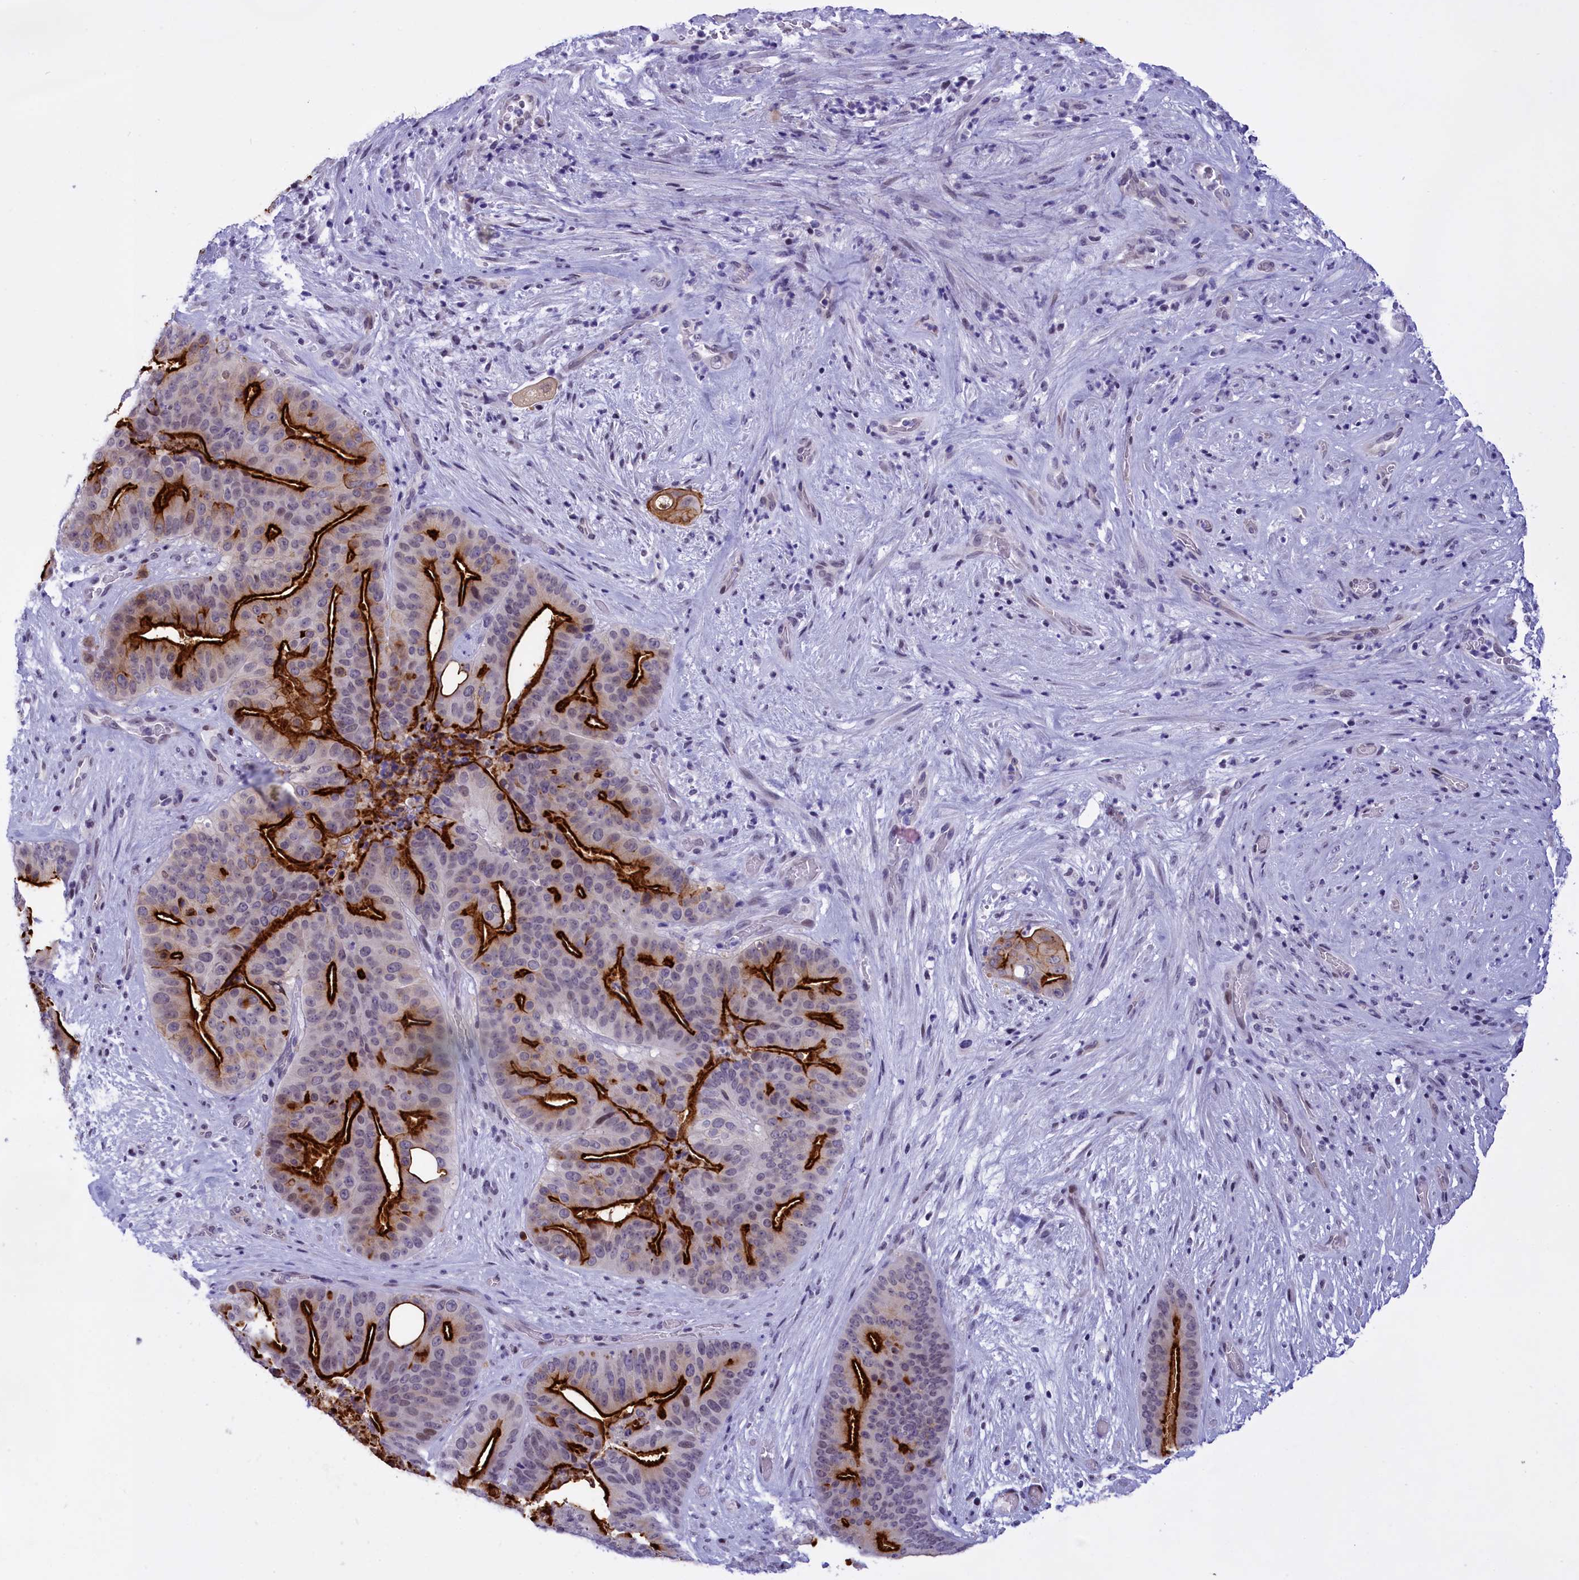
{"staining": {"intensity": "strong", "quantity": "25%-75%", "location": "cytoplasmic/membranous"}, "tissue": "pancreatic cancer", "cell_type": "Tumor cells", "image_type": "cancer", "snomed": [{"axis": "morphology", "description": "Adenocarcinoma, NOS"}, {"axis": "topography", "description": "Pancreas"}], "caption": "Strong cytoplasmic/membranous expression is appreciated in approximately 25%-75% of tumor cells in pancreatic cancer.", "gene": "SPIRE2", "patient": {"sex": "female", "age": 77}}